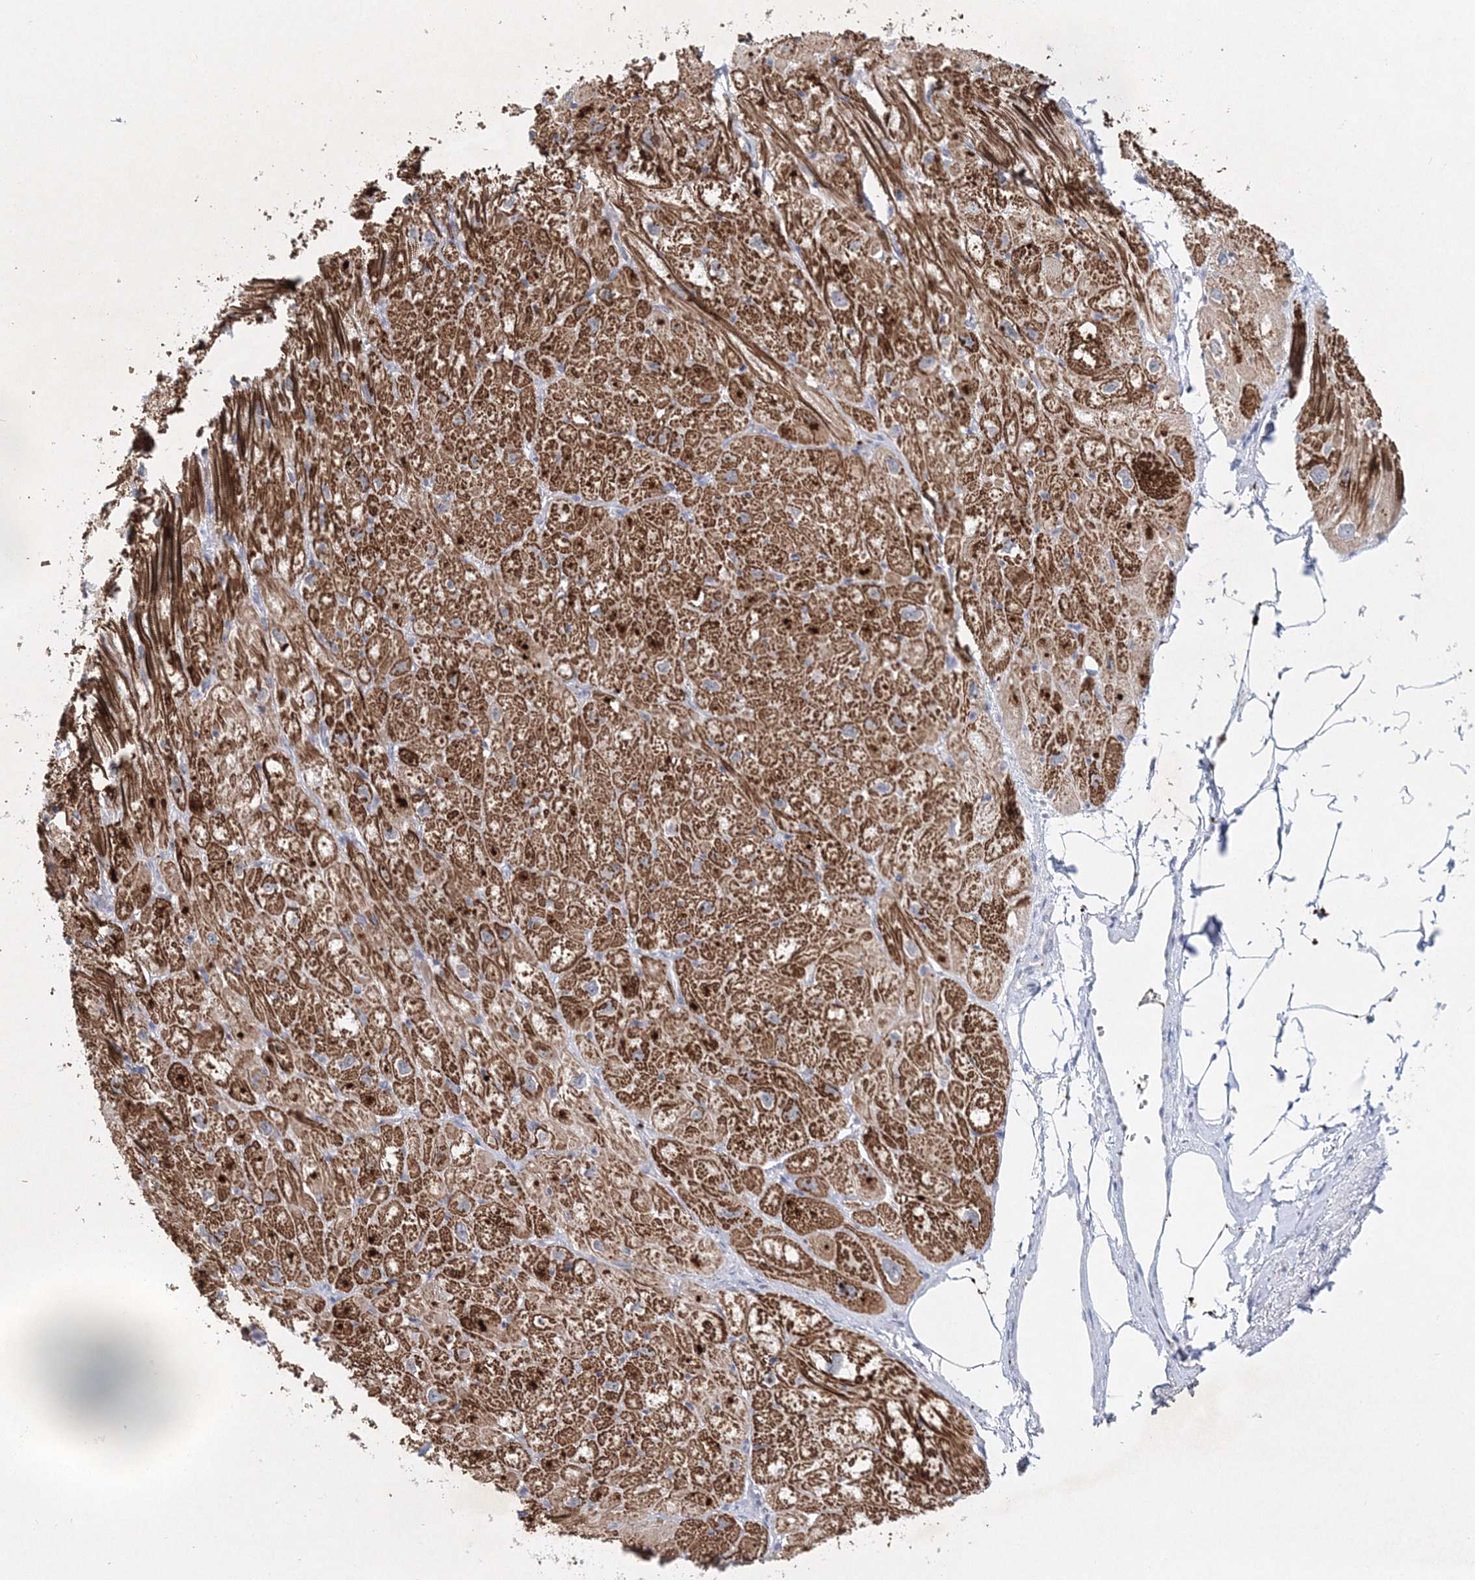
{"staining": {"intensity": "strong", "quantity": ">75%", "location": "cytoplasmic/membranous"}, "tissue": "heart muscle", "cell_type": "Cardiomyocytes", "image_type": "normal", "snomed": [{"axis": "morphology", "description": "Normal tissue, NOS"}, {"axis": "topography", "description": "Heart"}], "caption": "Immunohistochemistry (DAB (3,3'-diaminobenzidine)) staining of unremarkable heart muscle demonstrates strong cytoplasmic/membranous protein staining in approximately >75% of cardiomyocytes. (IHC, brightfield microscopy, high magnification).", "gene": "MYOZ2", "patient": {"sex": "male", "age": 50}}